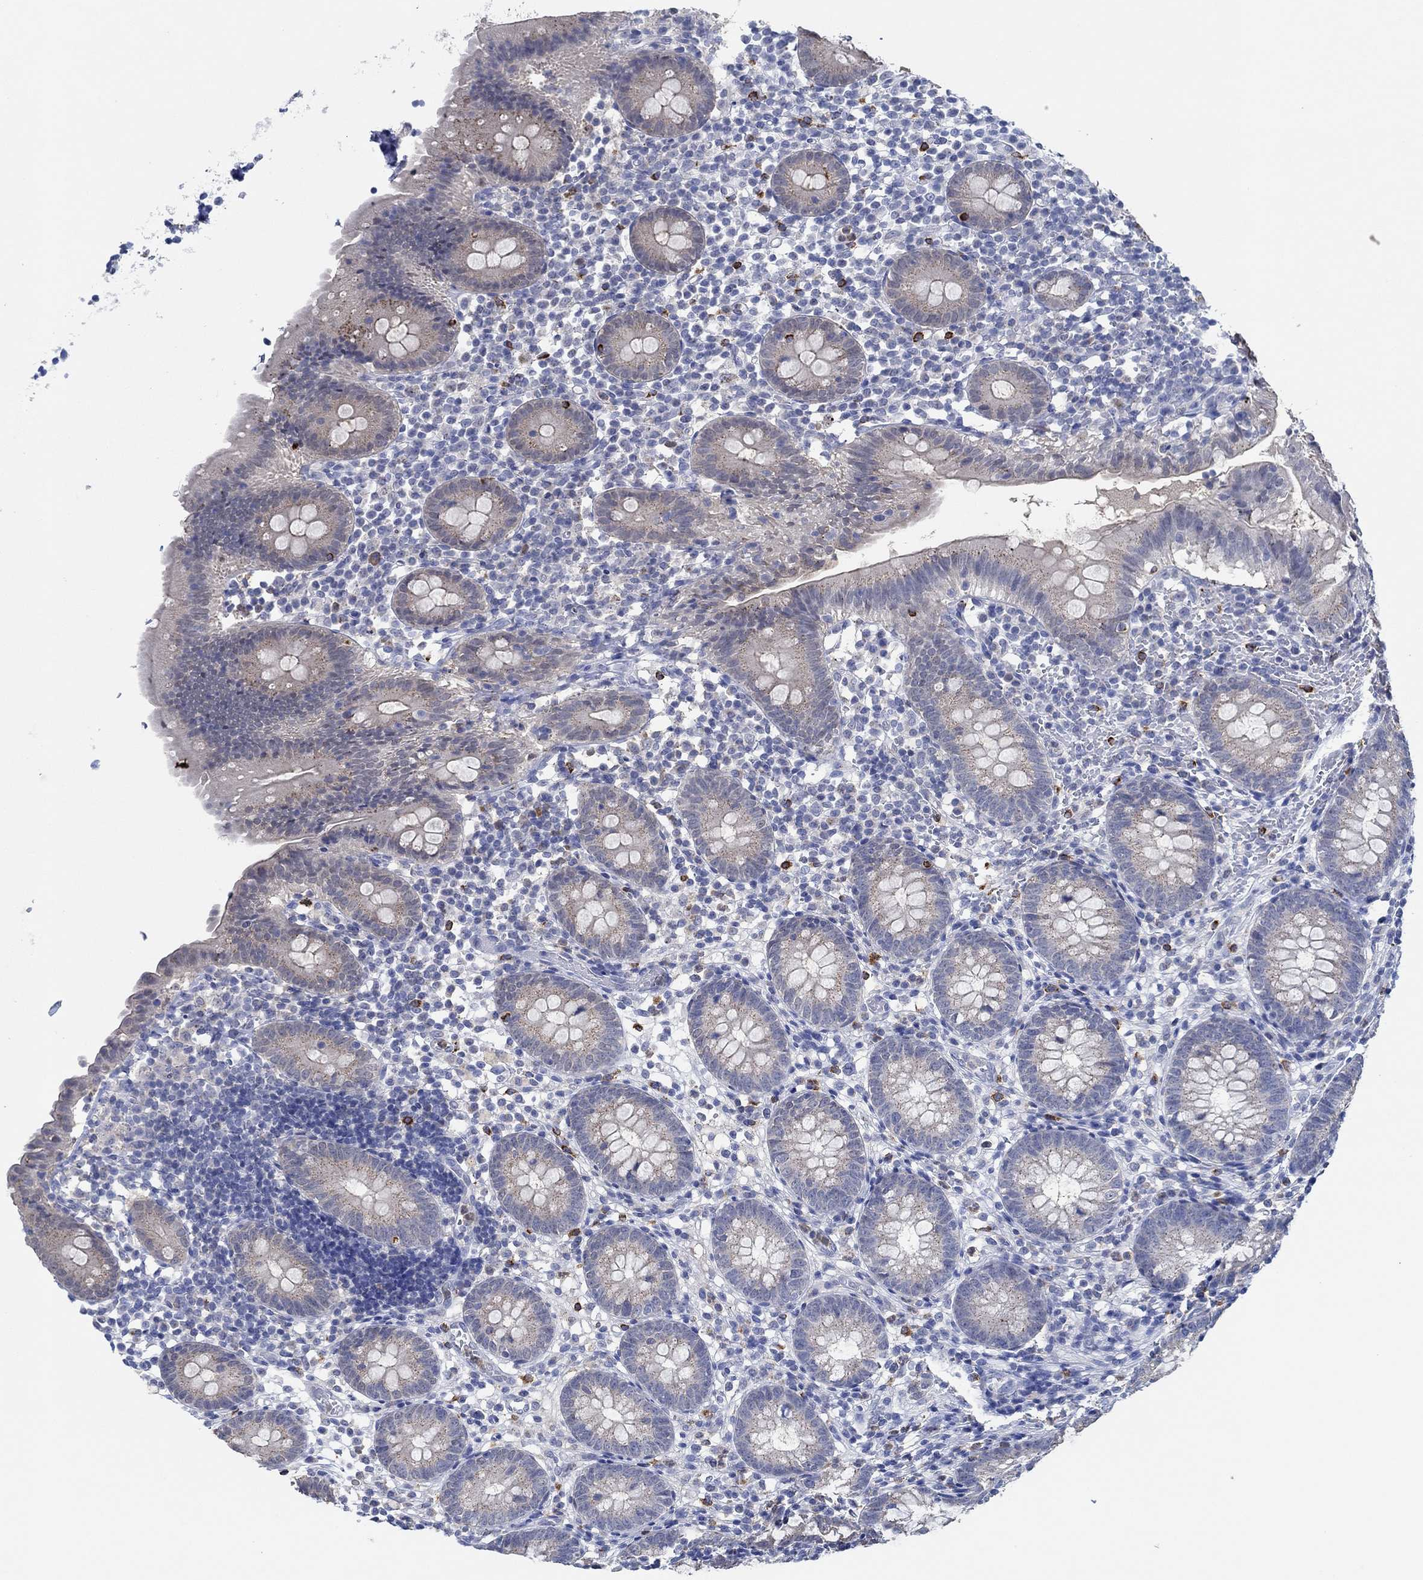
{"staining": {"intensity": "negative", "quantity": "none", "location": "none"}, "tissue": "appendix", "cell_type": "Glandular cells", "image_type": "normal", "snomed": [{"axis": "morphology", "description": "Normal tissue, NOS"}, {"axis": "topography", "description": "Appendix"}], "caption": "Immunohistochemistry (IHC) of unremarkable appendix reveals no expression in glandular cells. (Stains: DAB immunohistochemistry with hematoxylin counter stain, Microscopy: brightfield microscopy at high magnification).", "gene": "CPM", "patient": {"sex": "female", "age": 40}}